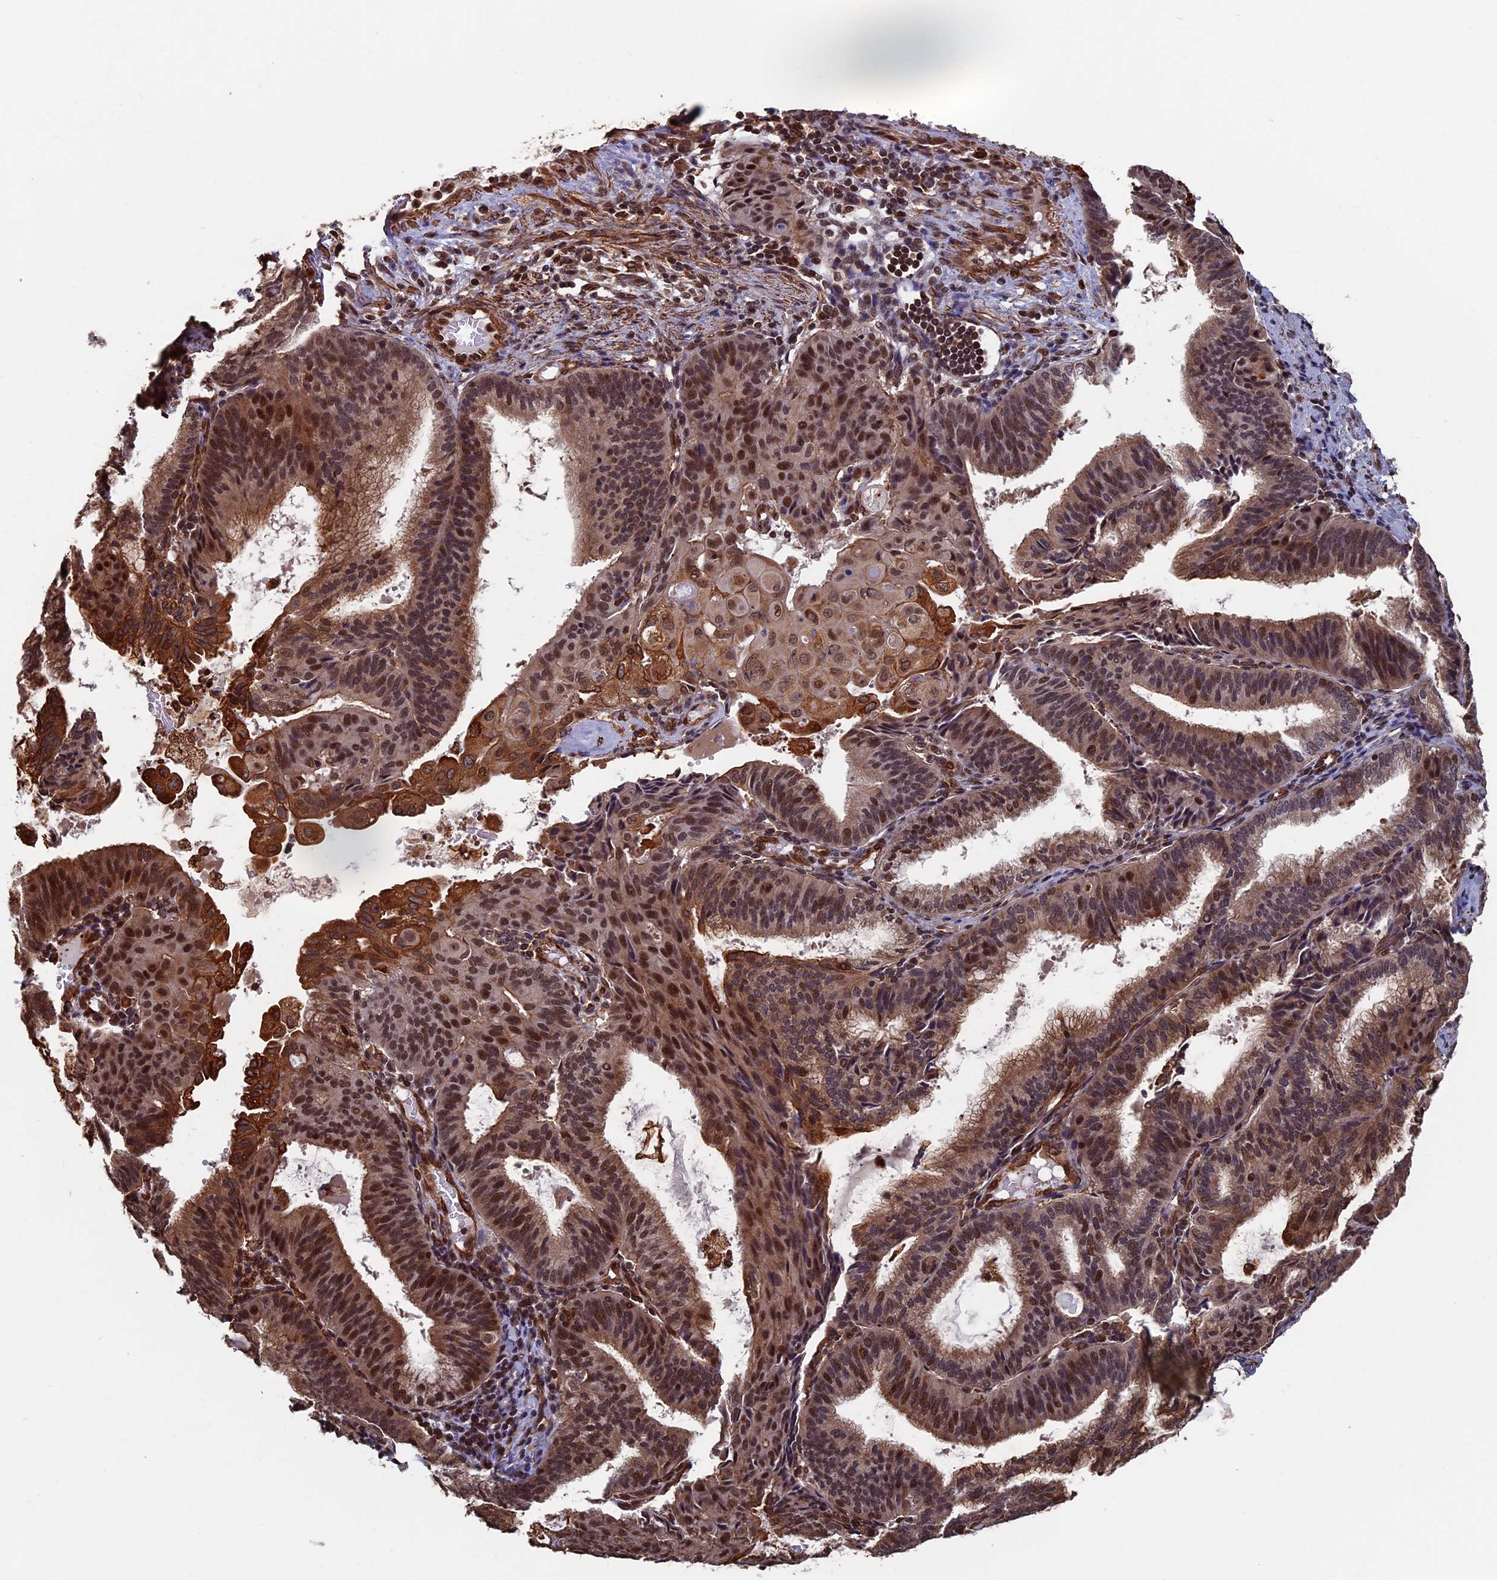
{"staining": {"intensity": "moderate", "quantity": ">75%", "location": "cytoplasmic/membranous,nuclear"}, "tissue": "endometrial cancer", "cell_type": "Tumor cells", "image_type": "cancer", "snomed": [{"axis": "morphology", "description": "Adenocarcinoma, NOS"}, {"axis": "topography", "description": "Endometrium"}], "caption": "Immunohistochemical staining of endometrial adenocarcinoma shows medium levels of moderate cytoplasmic/membranous and nuclear protein expression in about >75% of tumor cells.", "gene": "CTDP1", "patient": {"sex": "female", "age": 49}}